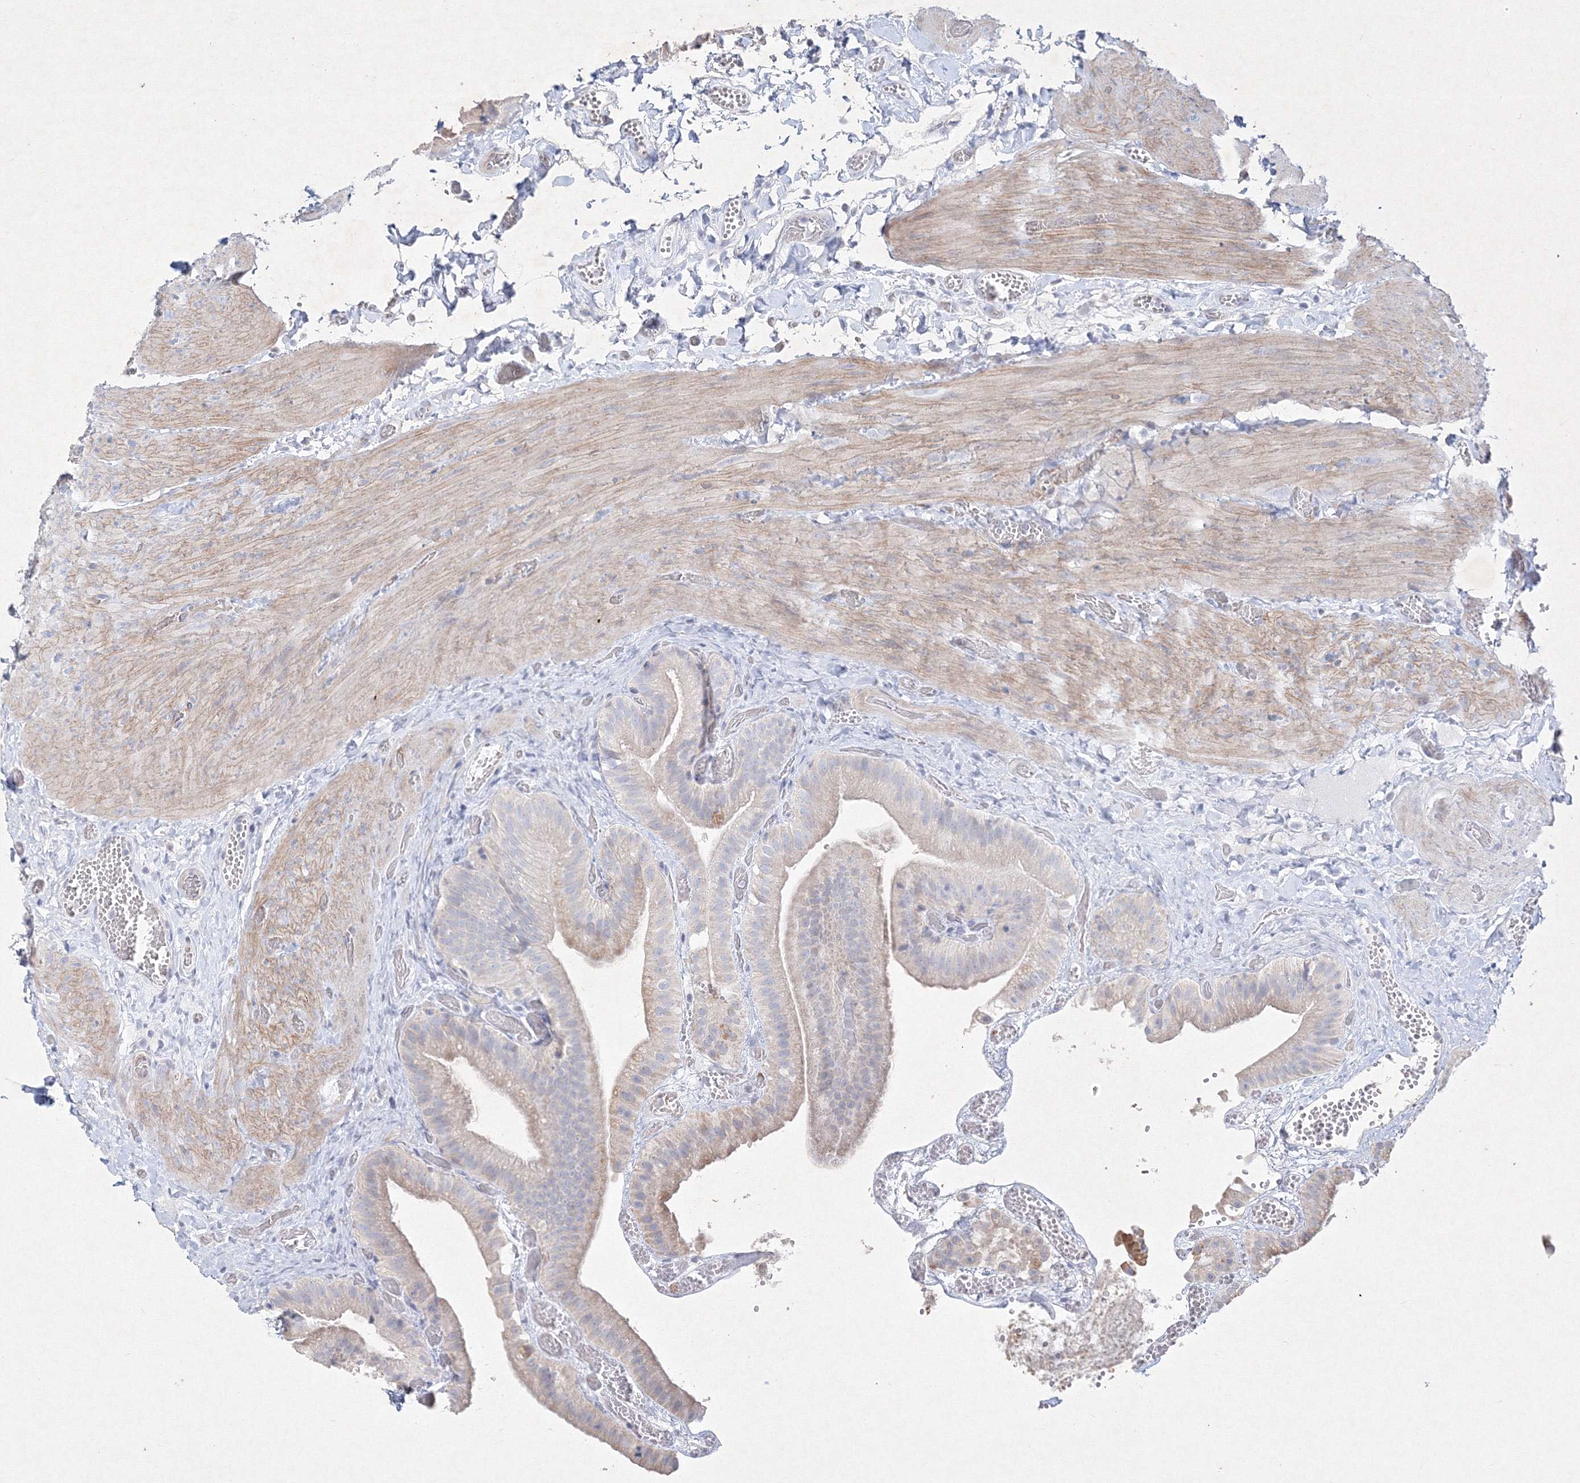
{"staining": {"intensity": "weak", "quantity": "<25%", "location": "cytoplasmic/membranous"}, "tissue": "gallbladder", "cell_type": "Glandular cells", "image_type": "normal", "snomed": [{"axis": "morphology", "description": "Normal tissue, NOS"}, {"axis": "topography", "description": "Gallbladder"}], "caption": "Immunohistochemistry (IHC) of benign human gallbladder displays no expression in glandular cells. (IHC, brightfield microscopy, high magnification).", "gene": "CXXC4", "patient": {"sex": "female", "age": 64}}